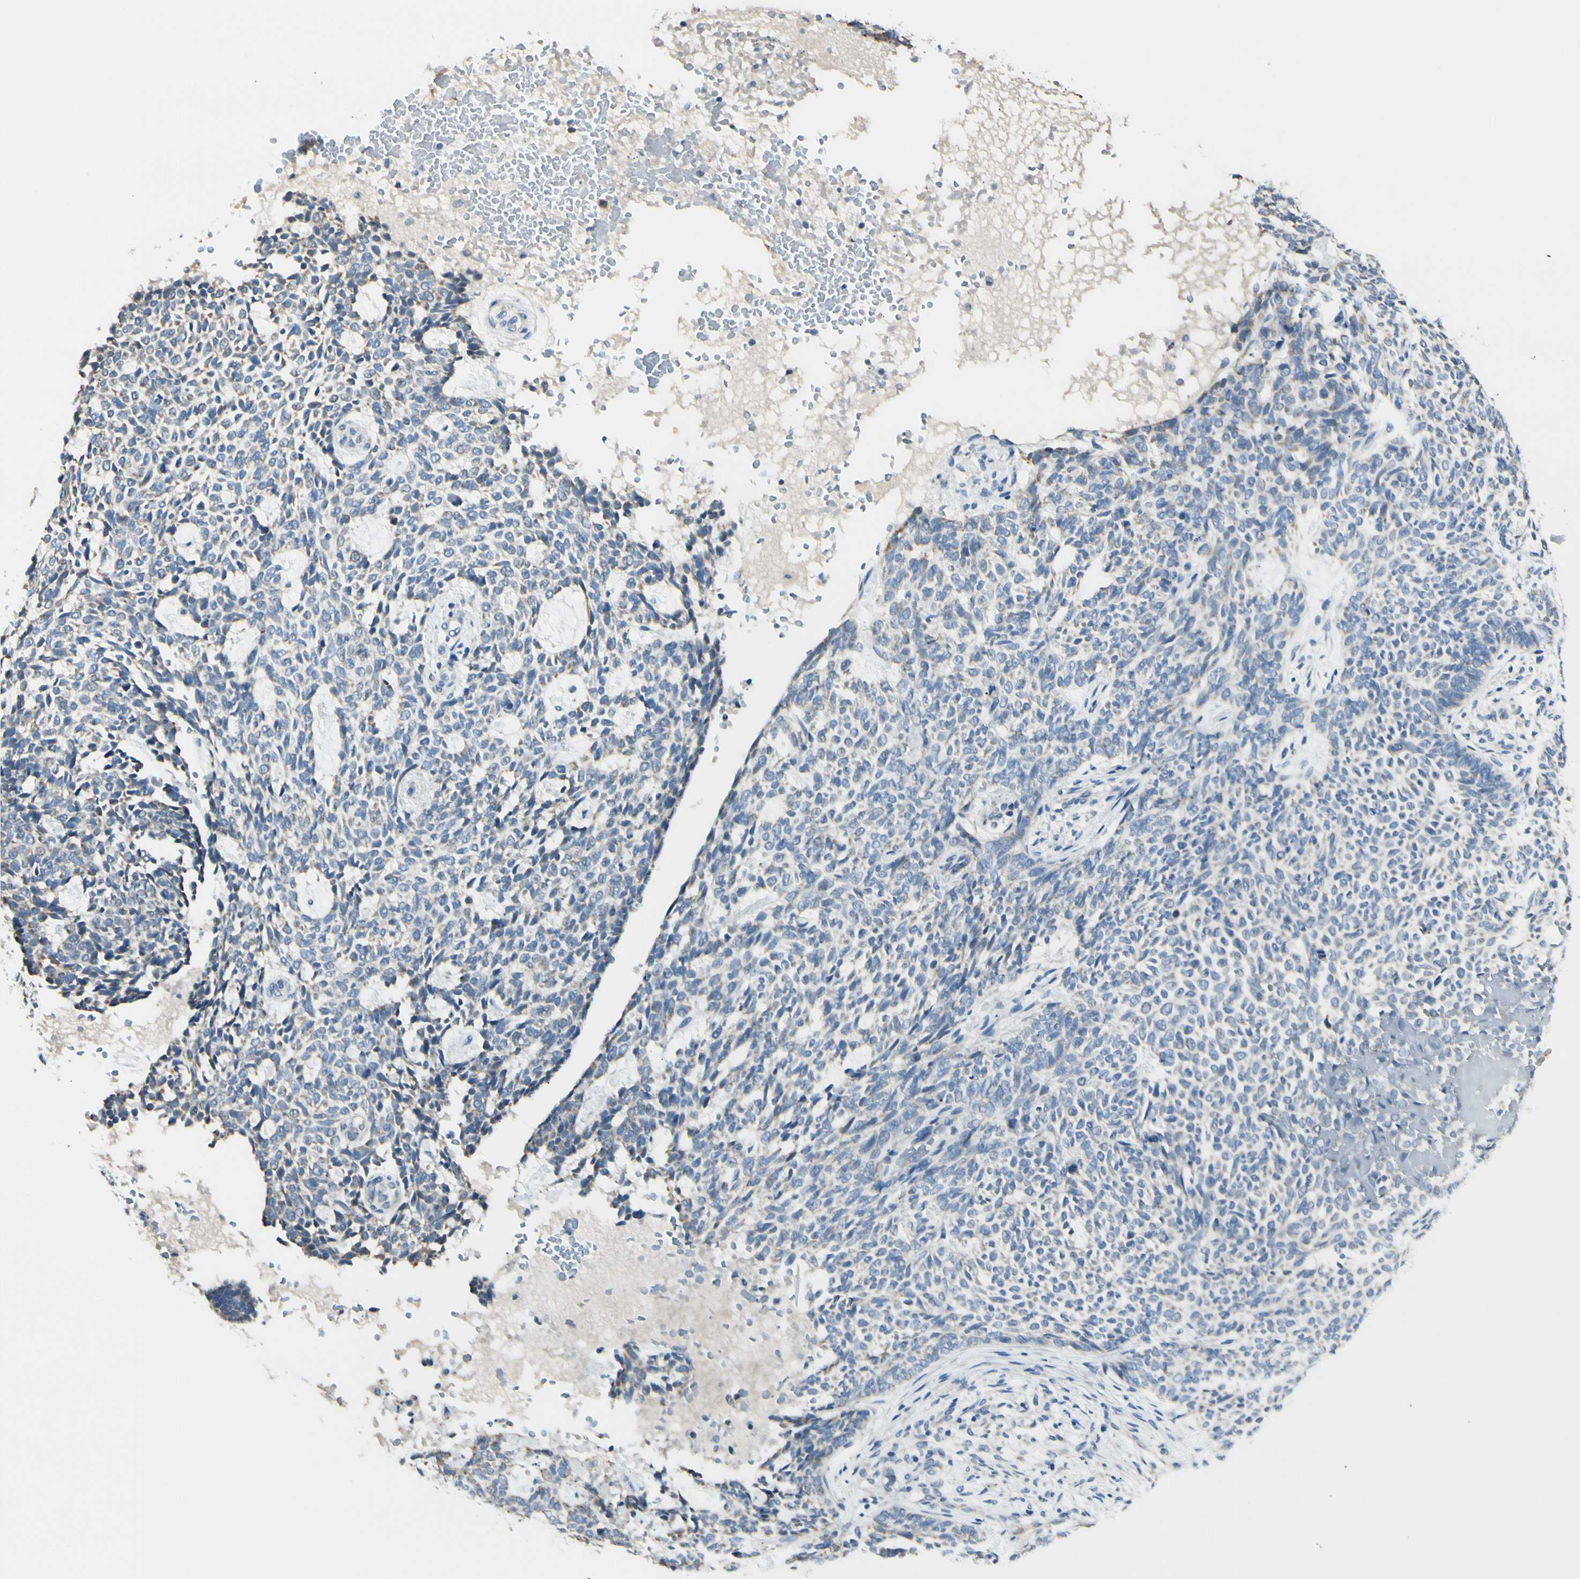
{"staining": {"intensity": "weak", "quantity": "25%-75%", "location": "cytoplasmic/membranous"}, "tissue": "skin cancer", "cell_type": "Tumor cells", "image_type": "cancer", "snomed": [{"axis": "morphology", "description": "Basal cell carcinoma"}, {"axis": "topography", "description": "Skin"}], "caption": "Human skin basal cell carcinoma stained for a protein (brown) exhibits weak cytoplasmic/membranous positive positivity in about 25%-75% of tumor cells.", "gene": "EPHA3", "patient": {"sex": "male", "age": 87}}